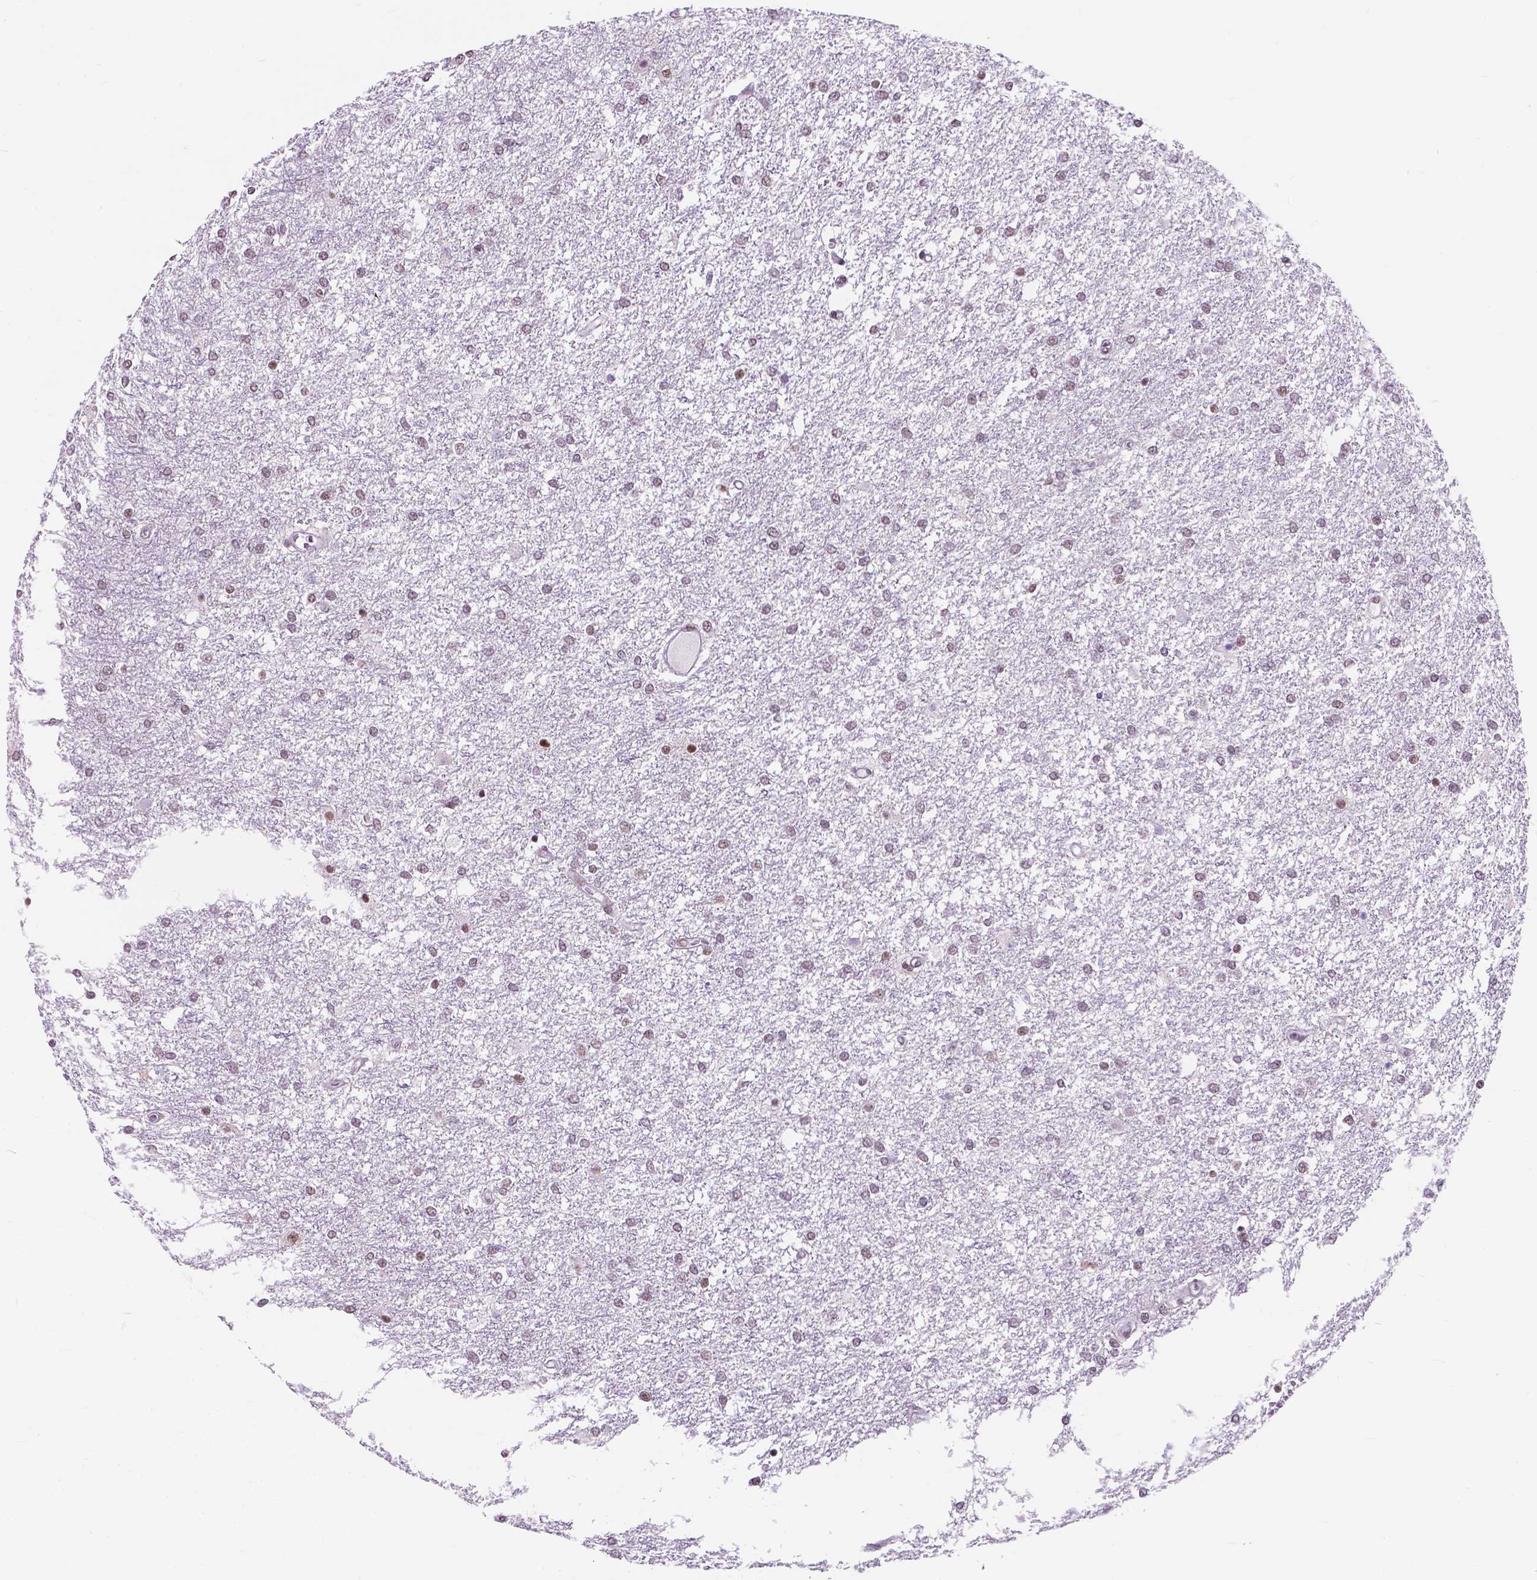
{"staining": {"intensity": "weak", "quantity": ">75%", "location": "nuclear"}, "tissue": "glioma", "cell_type": "Tumor cells", "image_type": "cancer", "snomed": [{"axis": "morphology", "description": "Glioma, malignant, High grade"}, {"axis": "topography", "description": "Brain"}], "caption": "Human glioma stained with a brown dye shows weak nuclear positive staining in about >75% of tumor cells.", "gene": "BCAS2", "patient": {"sex": "female", "age": 61}}